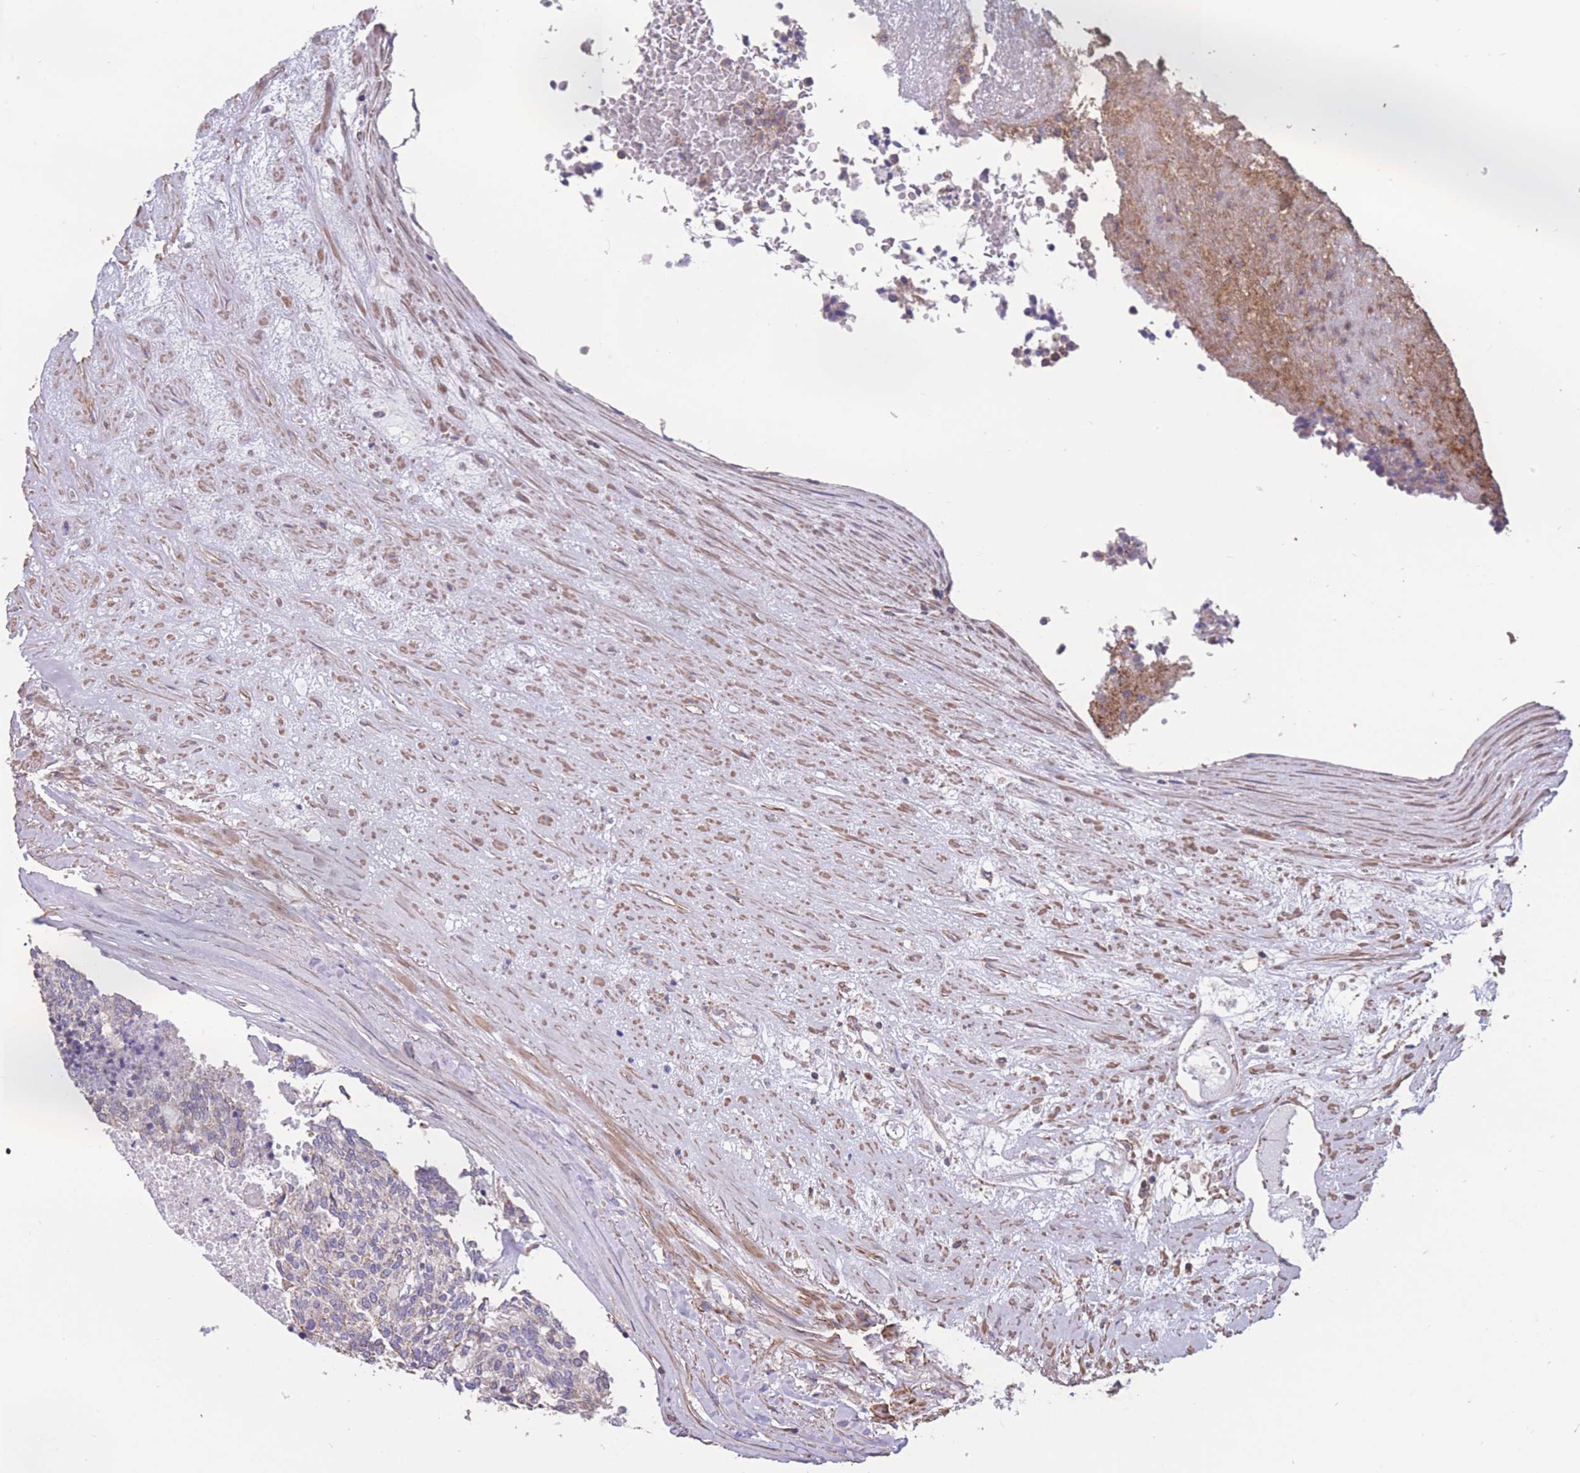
{"staining": {"intensity": "negative", "quantity": "none", "location": "none"}, "tissue": "carcinoid", "cell_type": "Tumor cells", "image_type": "cancer", "snomed": [{"axis": "morphology", "description": "Carcinoid, malignant, NOS"}, {"axis": "topography", "description": "Pancreas"}], "caption": "This image is of malignant carcinoid stained with immunohistochemistry (IHC) to label a protein in brown with the nuclei are counter-stained blue. There is no expression in tumor cells.", "gene": "NUDT21", "patient": {"sex": "female", "age": 54}}